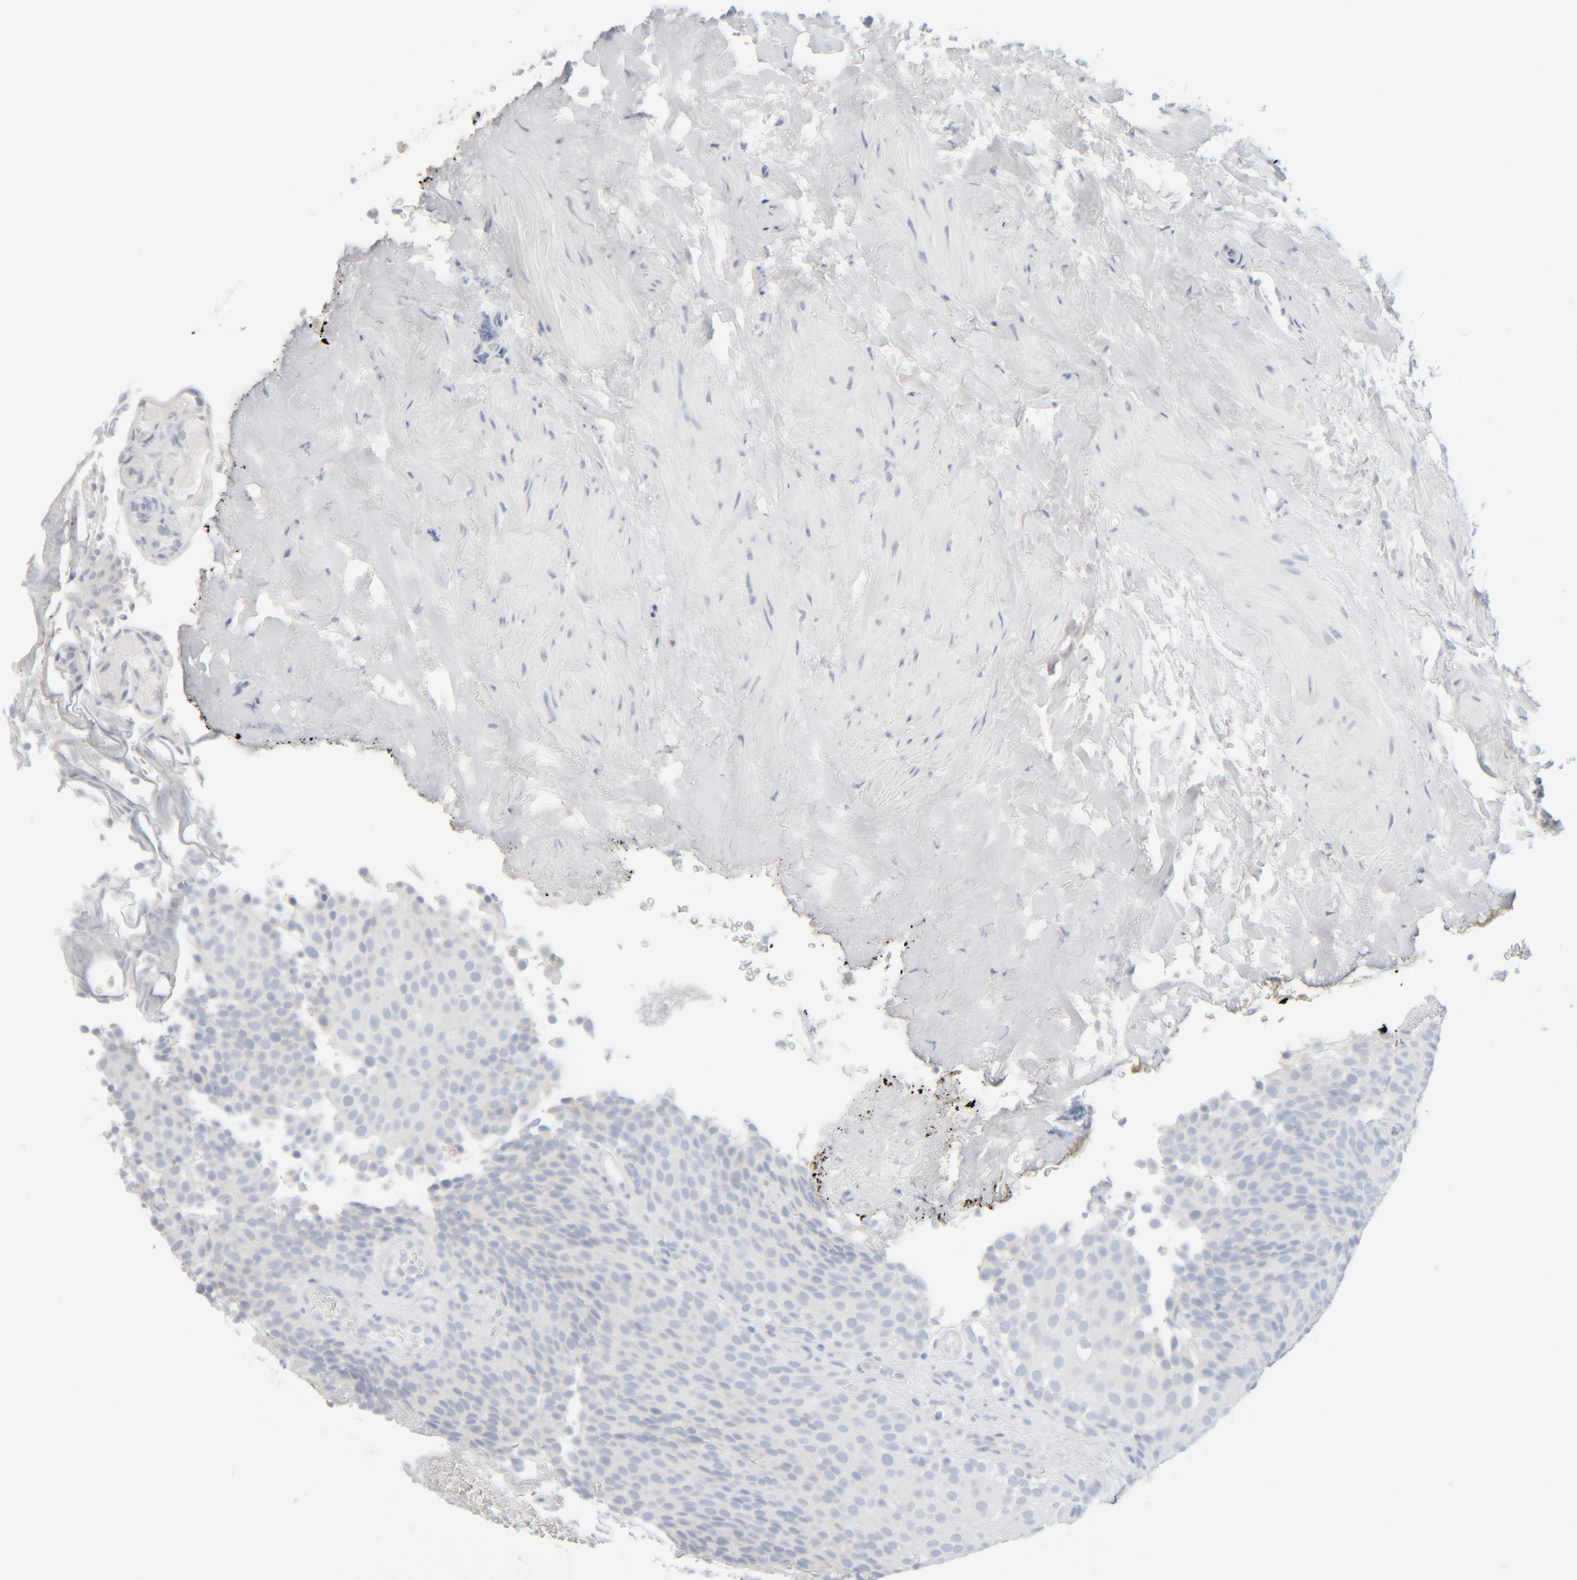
{"staining": {"intensity": "negative", "quantity": "none", "location": "none"}, "tissue": "urothelial cancer", "cell_type": "Tumor cells", "image_type": "cancer", "snomed": [{"axis": "morphology", "description": "Urothelial carcinoma, Low grade"}, {"axis": "topography", "description": "Urinary bladder"}], "caption": "High power microscopy micrograph of an immunohistochemistry photomicrograph of urothelial cancer, revealing no significant expression in tumor cells.", "gene": "RIDA", "patient": {"sex": "male", "age": 78}}